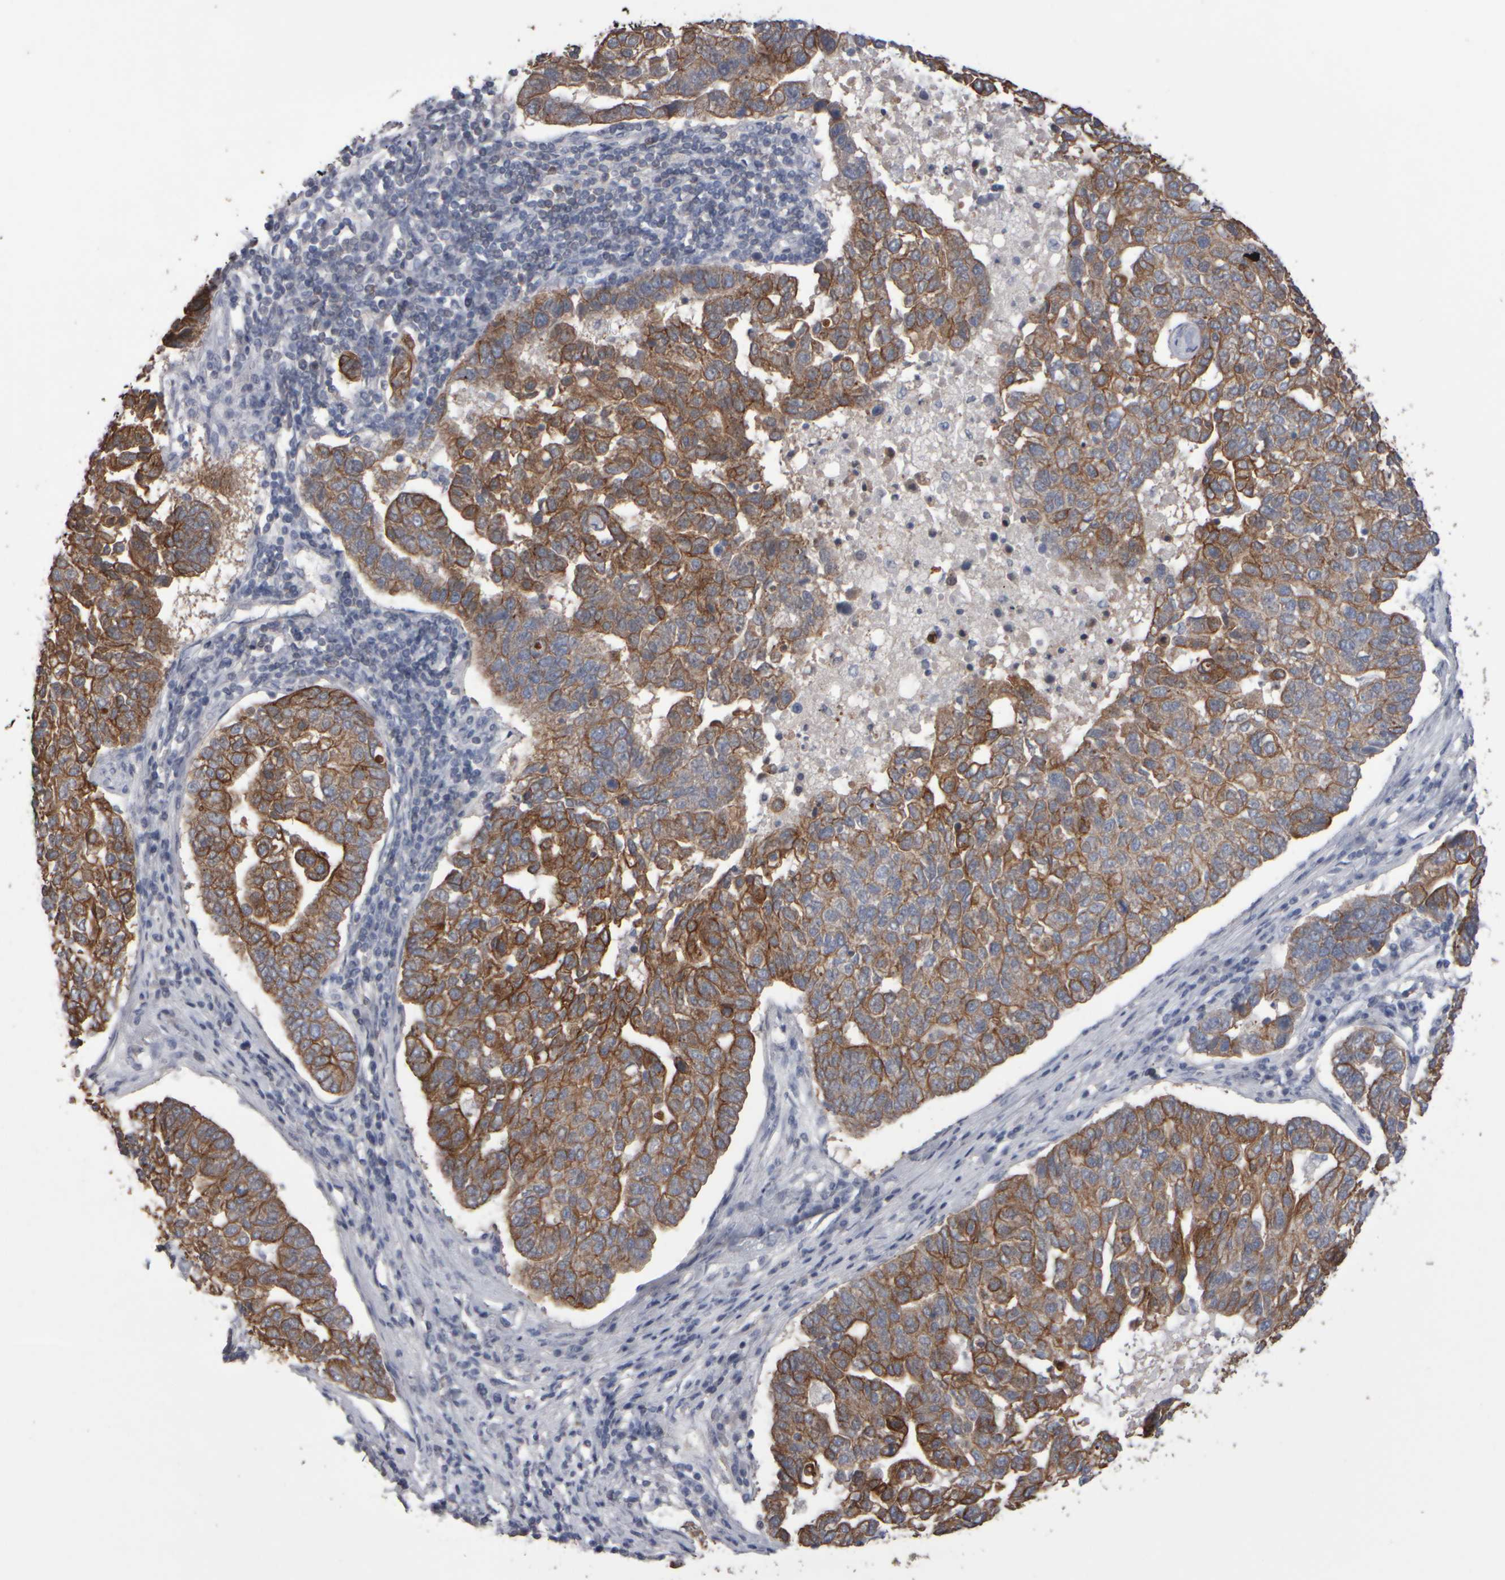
{"staining": {"intensity": "moderate", "quantity": ">75%", "location": "cytoplasmic/membranous"}, "tissue": "pancreatic cancer", "cell_type": "Tumor cells", "image_type": "cancer", "snomed": [{"axis": "morphology", "description": "Adenocarcinoma, NOS"}, {"axis": "topography", "description": "Pancreas"}], "caption": "Adenocarcinoma (pancreatic) stained for a protein demonstrates moderate cytoplasmic/membranous positivity in tumor cells.", "gene": "EPHX2", "patient": {"sex": "female", "age": 61}}